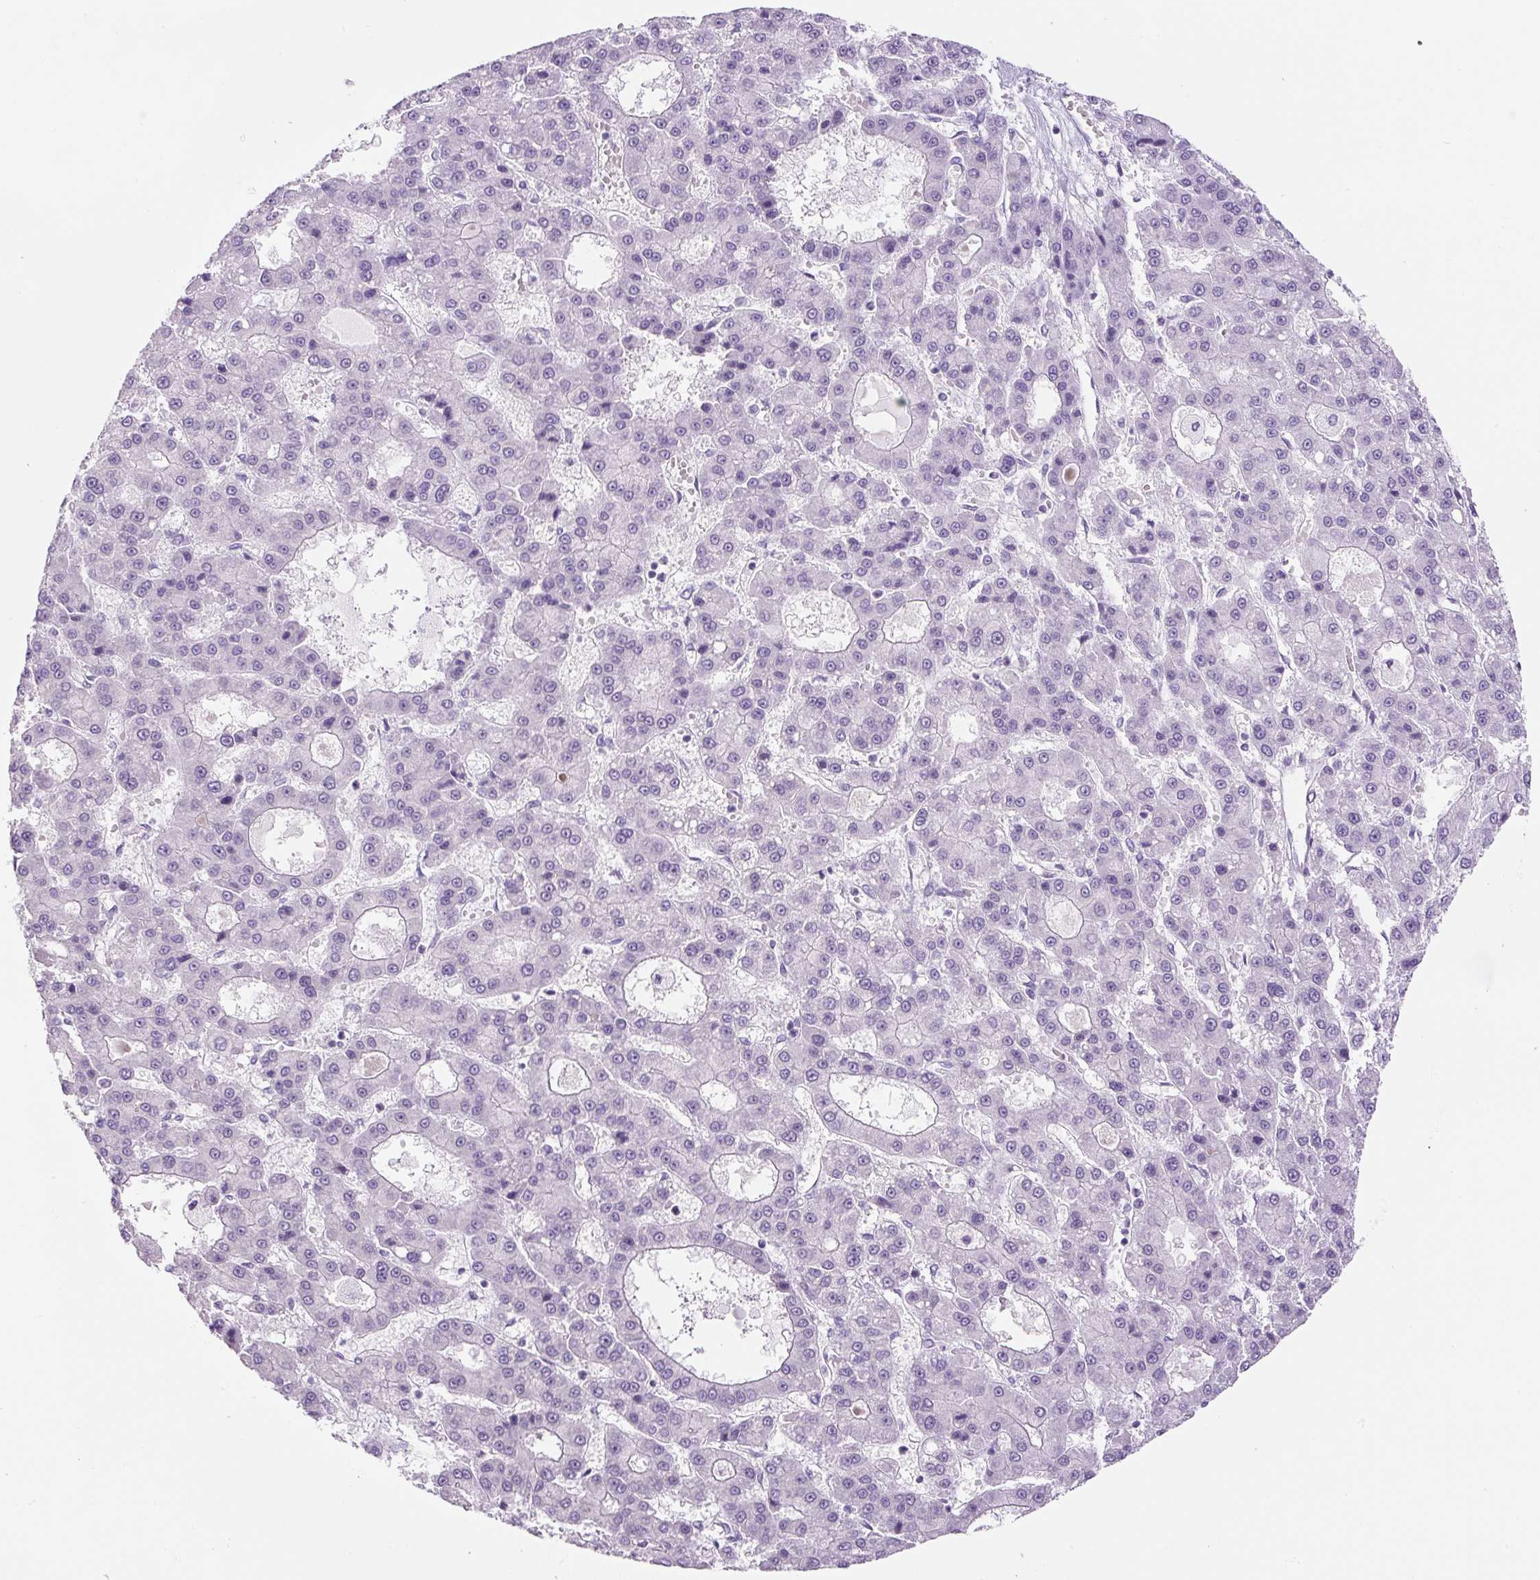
{"staining": {"intensity": "negative", "quantity": "none", "location": "none"}, "tissue": "liver cancer", "cell_type": "Tumor cells", "image_type": "cancer", "snomed": [{"axis": "morphology", "description": "Carcinoma, Hepatocellular, NOS"}, {"axis": "topography", "description": "Liver"}], "caption": "Immunohistochemistry of human liver cancer (hepatocellular carcinoma) shows no expression in tumor cells.", "gene": "TMEM151B", "patient": {"sex": "male", "age": 70}}